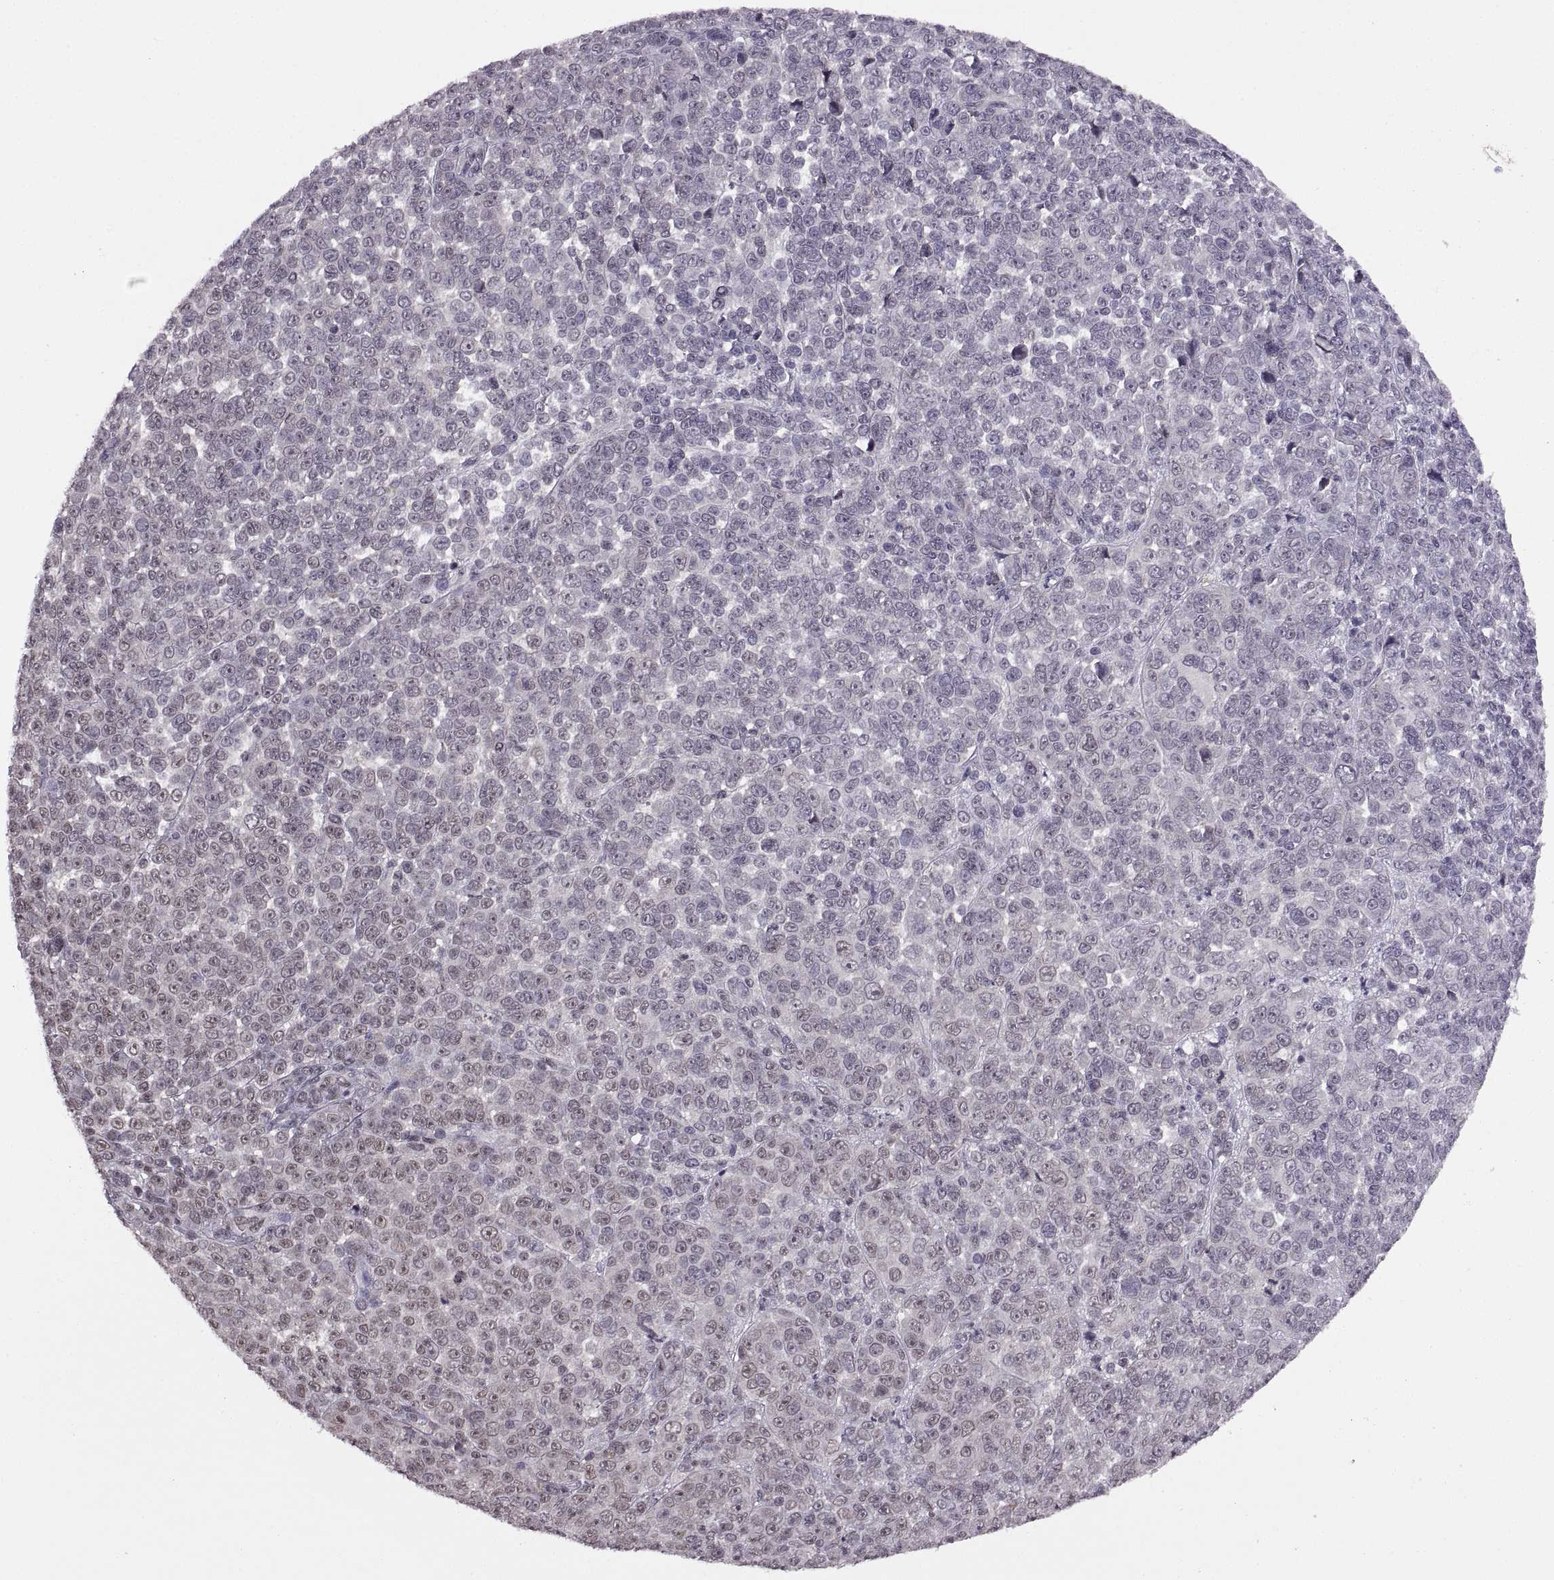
{"staining": {"intensity": "negative", "quantity": "none", "location": "none"}, "tissue": "melanoma", "cell_type": "Tumor cells", "image_type": "cancer", "snomed": [{"axis": "morphology", "description": "Malignant melanoma, NOS"}, {"axis": "topography", "description": "Skin"}], "caption": "Tumor cells show no significant protein expression in malignant melanoma.", "gene": "INTS3", "patient": {"sex": "female", "age": 95}}